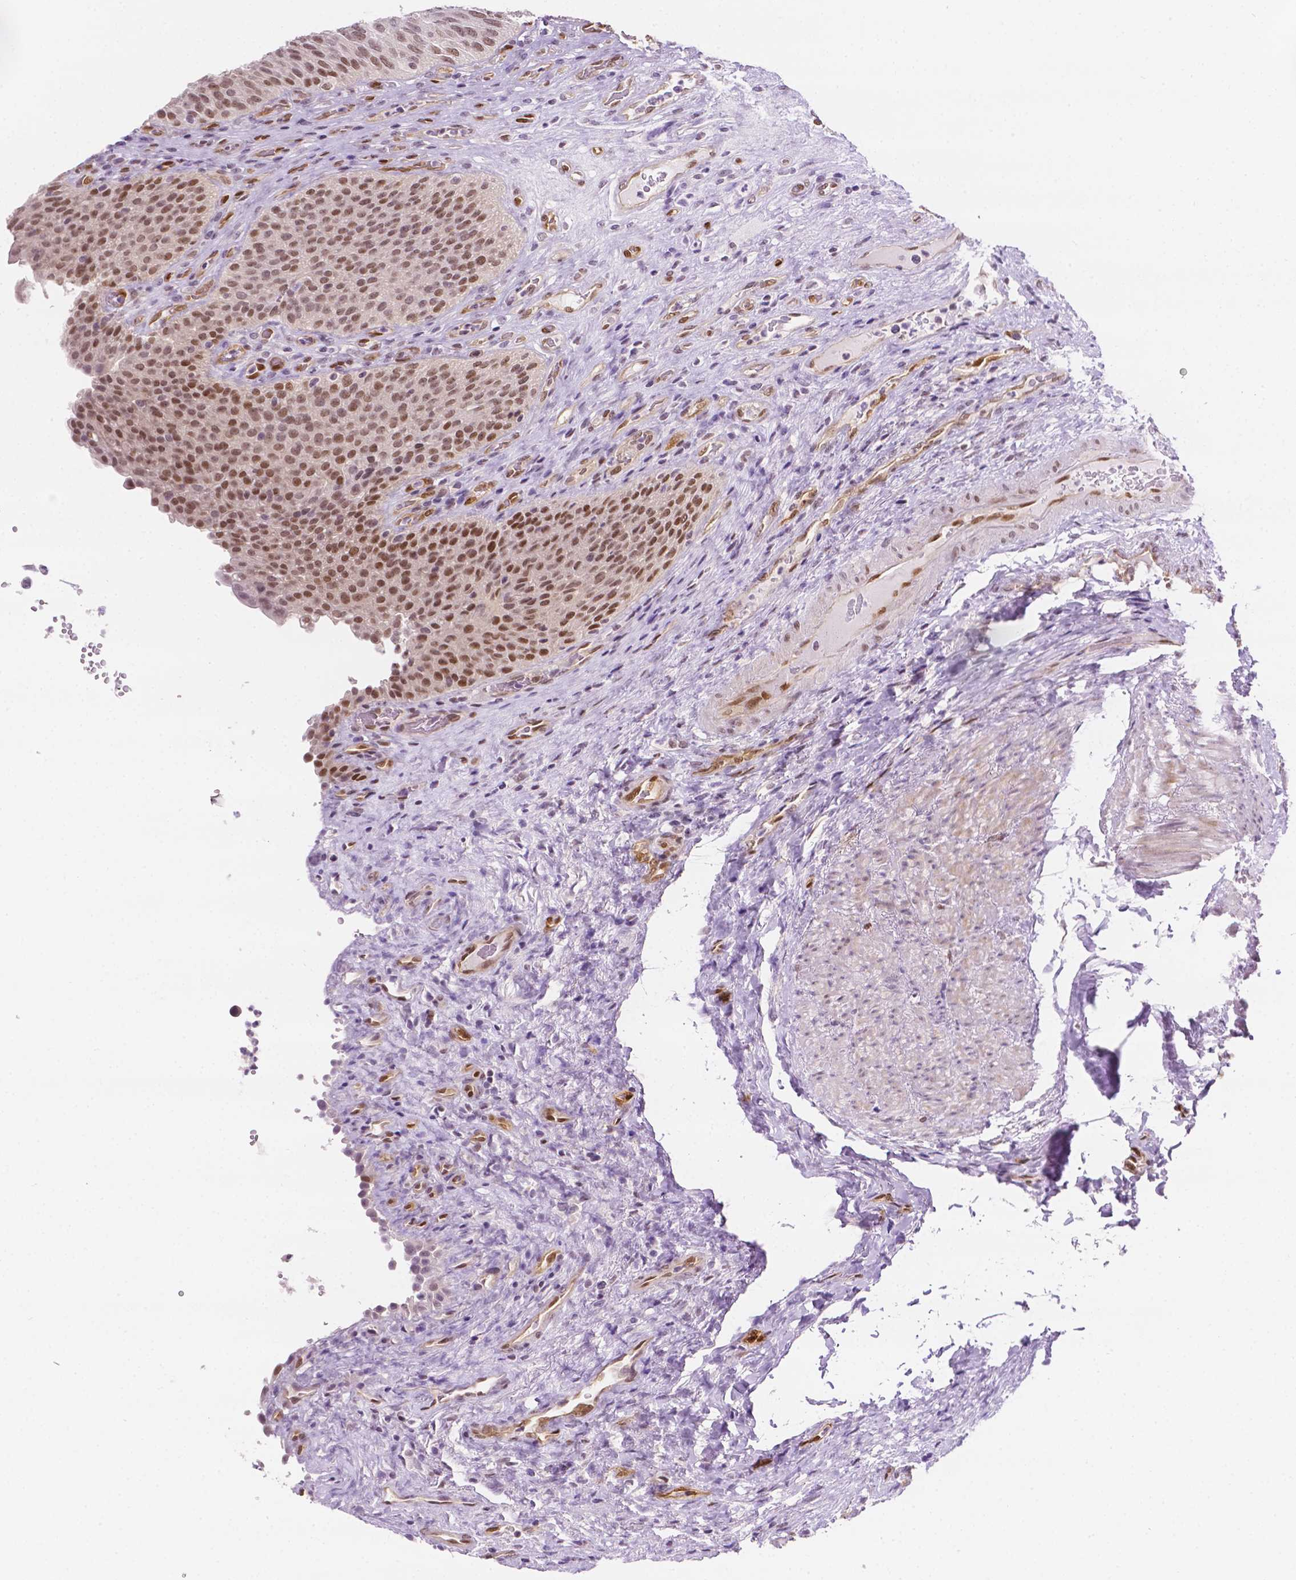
{"staining": {"intensity": "moderate", "quantity": "25%-75%", "location": "nuclear"}, "tissue": "urinary bladder", "cell_type": "Urothelial cells", "image_type": "normal", "snomed": [{"axis": "morphology", "description": "Normal tissue, NOS"}, {"axis": "topography", "description": "Urinary bladder"}, {"axis": "topography", "description": "Peripheral nerve tissue"}], "caption": "Approximately 25%-75% of urothelial cells in unremarkable urinary bladder exhibit moderate nuclear protein expression as visualized by brown immunohistochemical staining.", "gene": "ERF", "patient": {"sex": "male", "age": 66}}